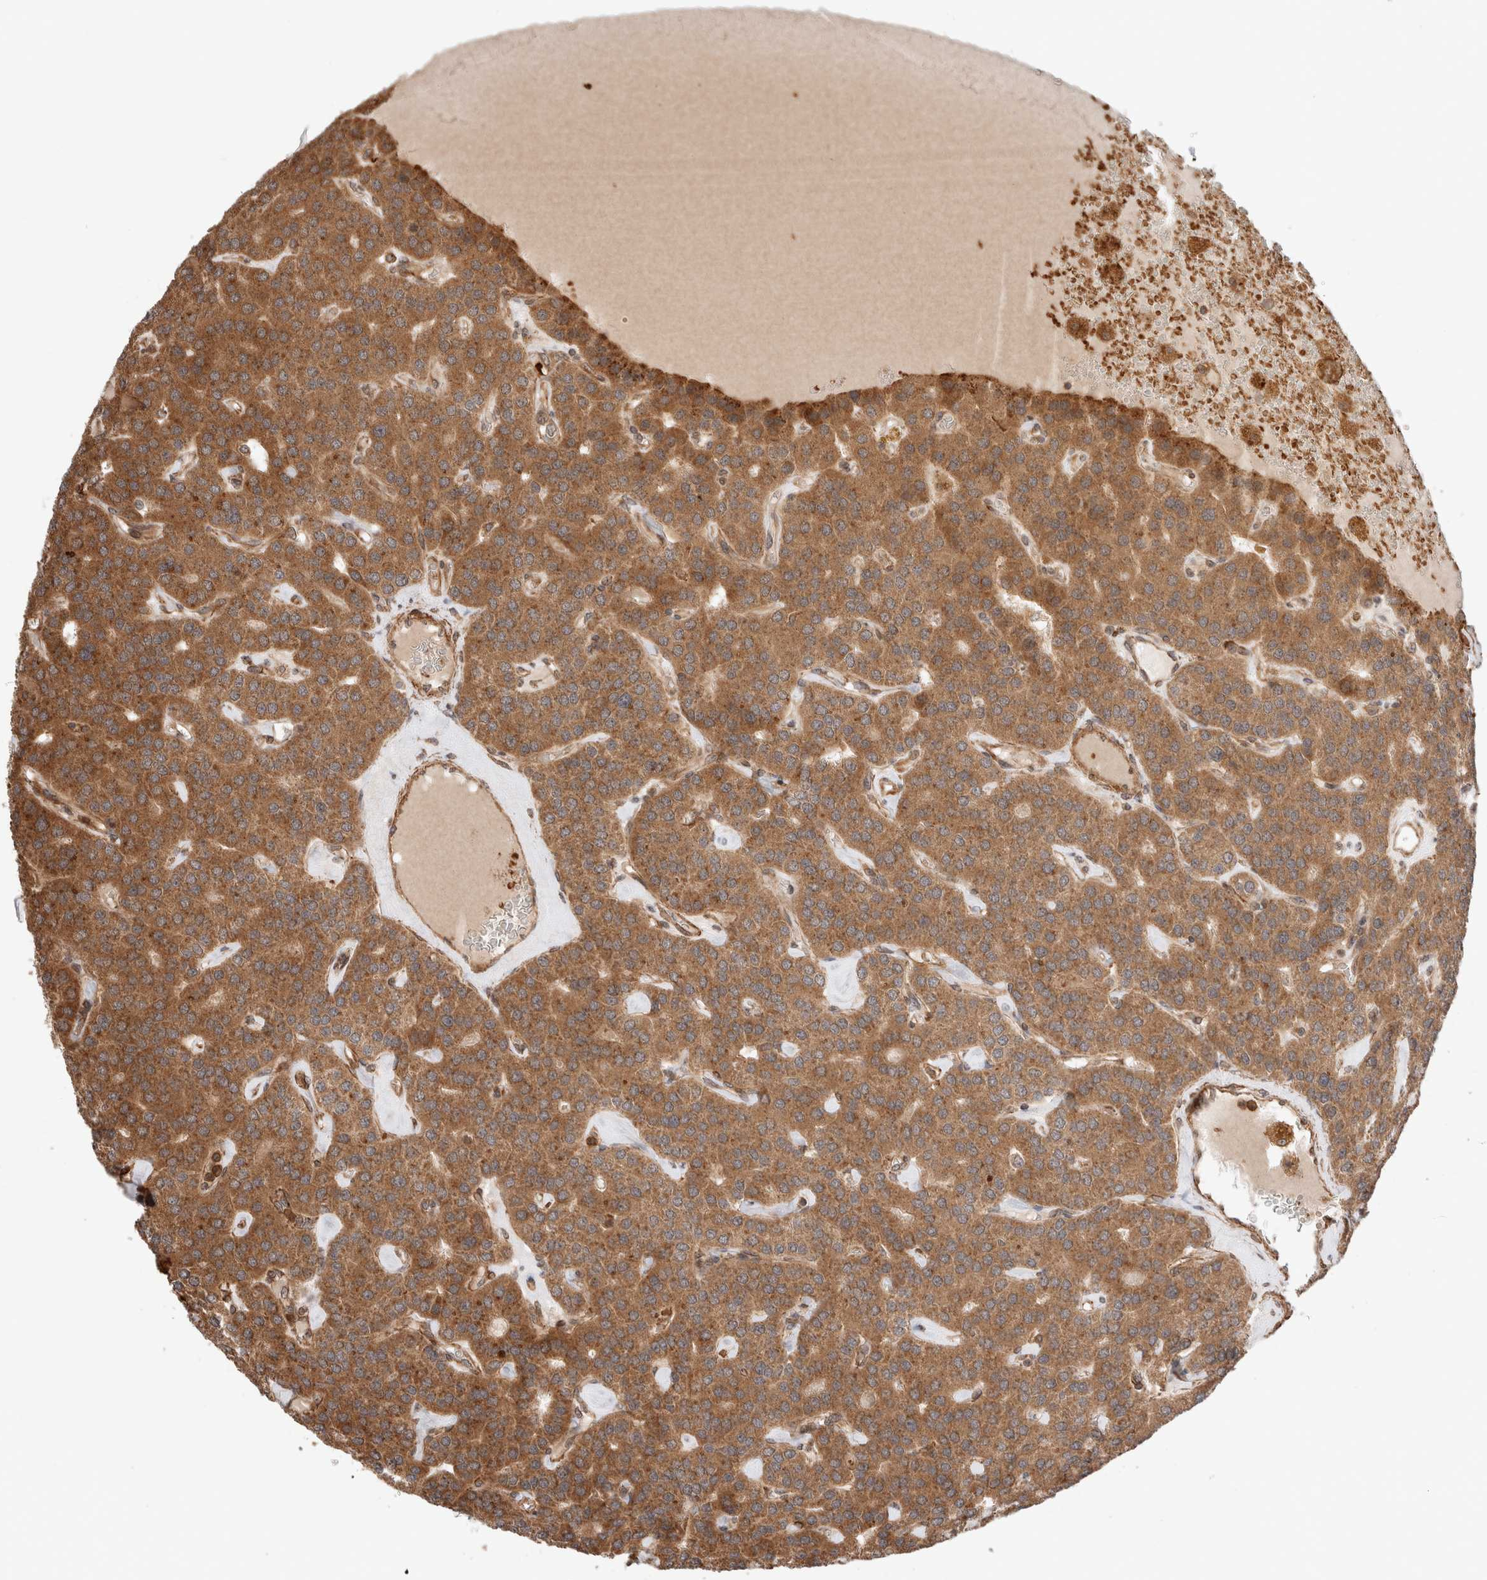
{"staining": {"intensity": "moderate", "quantity": ">75%", "location": "cytoplasmic/membranous"}, "tissue": "parathyroid gland", "cell_type": "Glandular cells", "image_type": "normal", "snomed": [{"axis": "morphology", "description": "Normal tissue, NOS"}, {"axis": "morphology", "description": "Adenoma, NOS"}, {"axis": "topography", "description": "Parathyroid gland"}], "caption": "An image of parathyroid gland stained for a protein shows moderate cytoplasmic/membranous brown staining in glandular cells. Using DAB (brown) and hematoxylin (blue) stains, captured at high magnification using brightfield microscopy.", "gene": "ZNF649", "patient": {"sex": "female", "age": 86}}